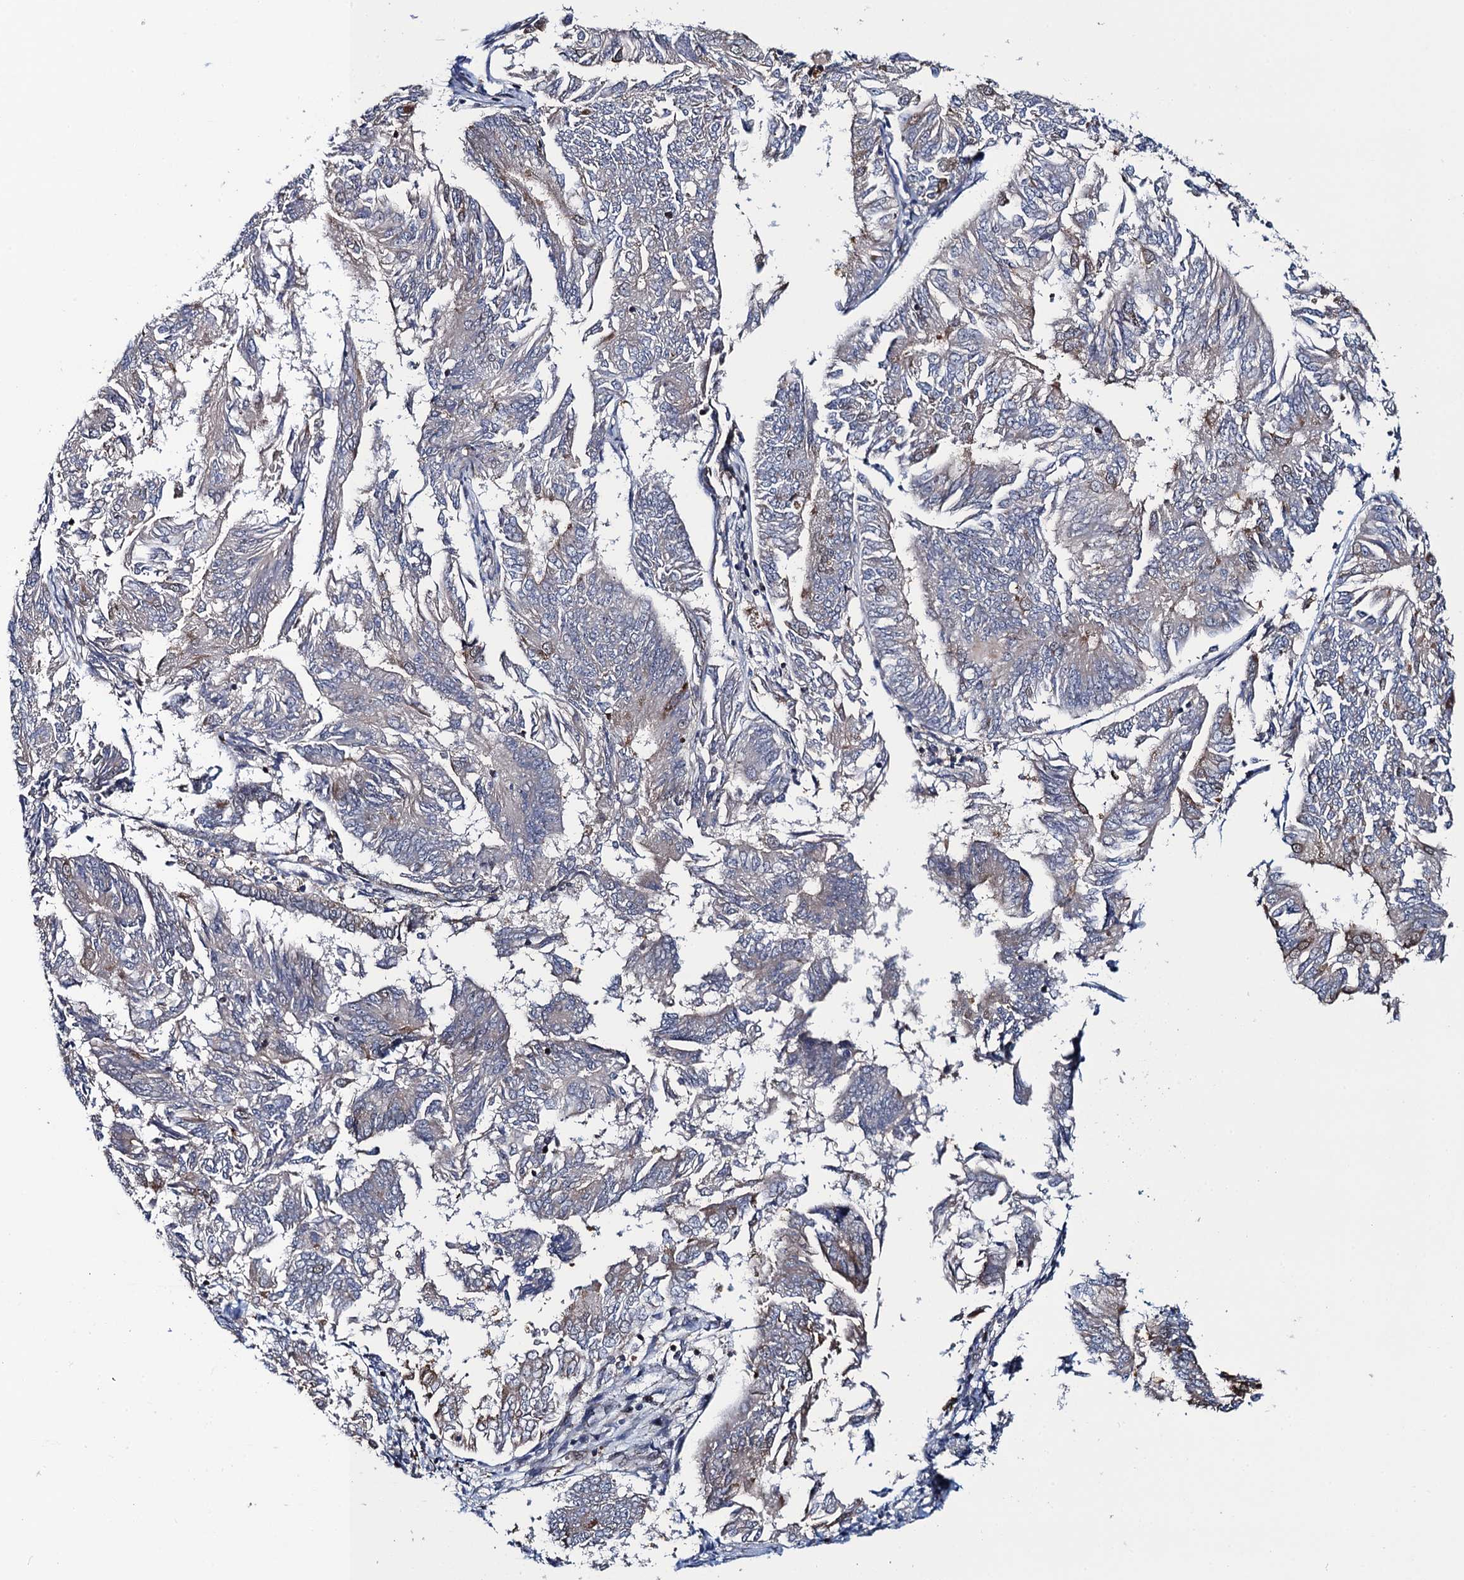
{"staining": {"intensity": "weak", "quantity": "<25%", "location": "cytoplasmic/membranous"}, "tissue": "endometrial cancer", "cell_type": "Tumor cells", "image_type": "cancer", "snomed": [{"axis": "morphology", "description": "Adenocarcinoma, NOS"}, {"axis": "topography", "description": "Endometrium"}], "caption": "Immunohistochemistry of human endometrial cancer (adenocarcinoma) exhibits no positivity in tumor cells. The staining was performed using DAB (3,3'-diaminobenzidine) to visualize the protein expression in brown, while the nuclei were stained in blue with hematoxylin (Magnification: 20x).", "gene": "CCDC102A", "patient": {"sex": "female", "age": 58}}